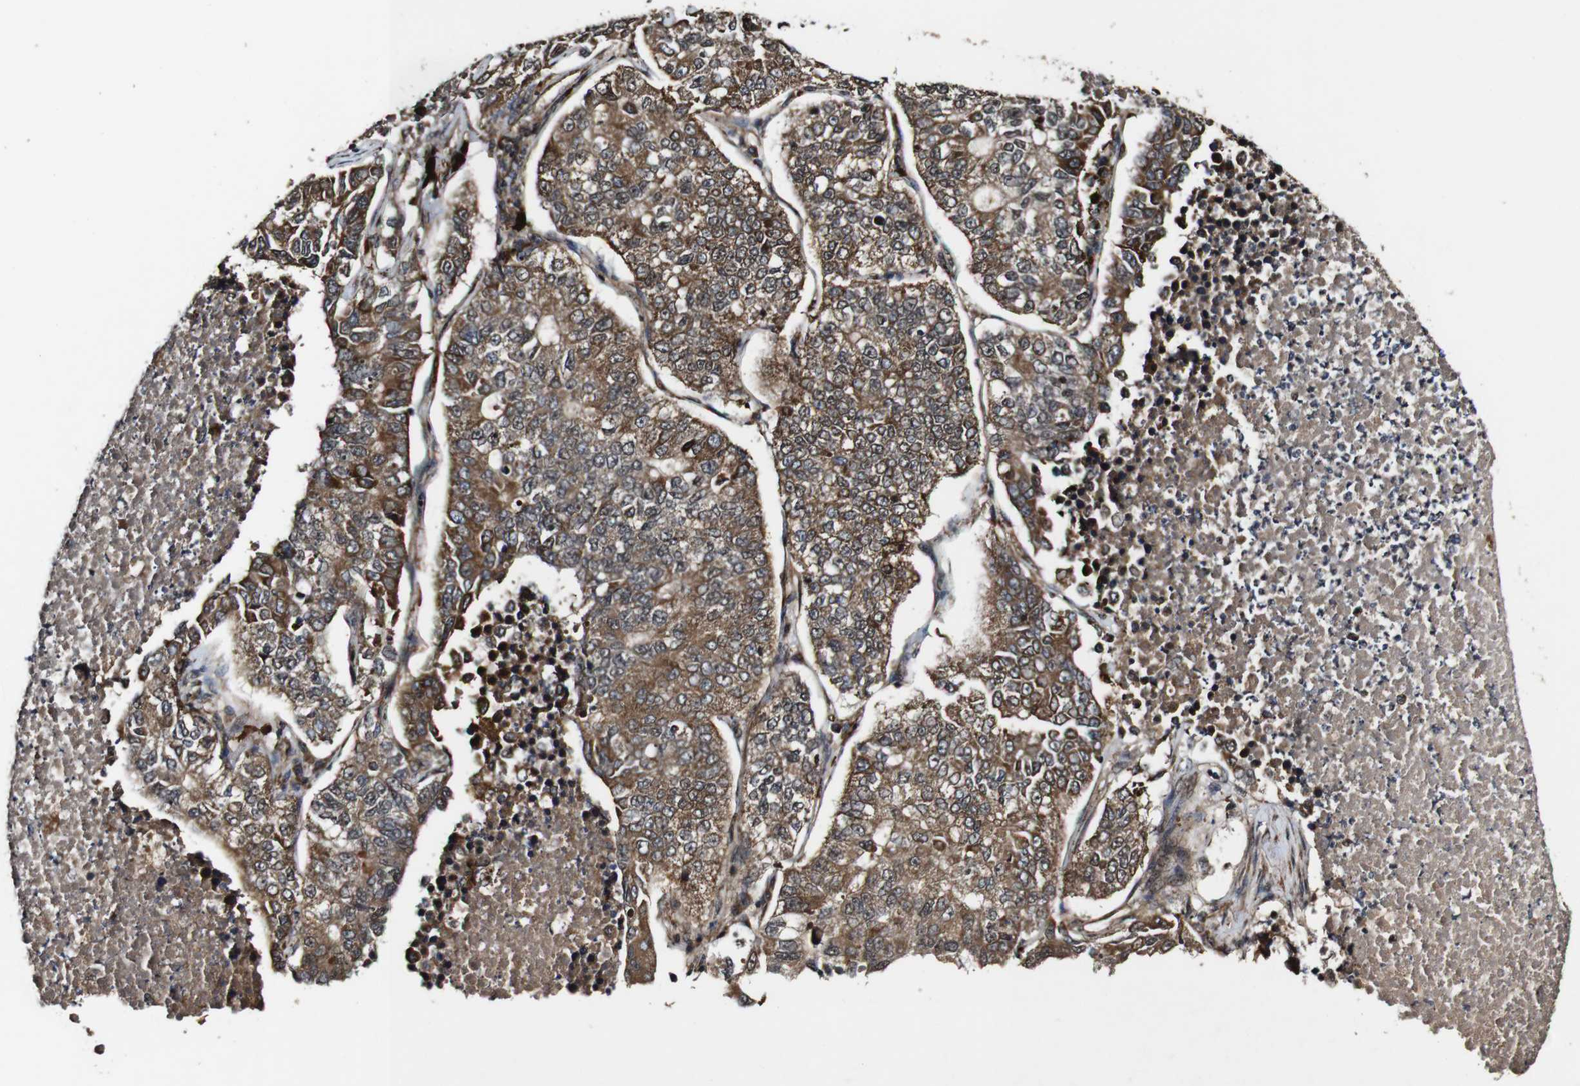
{"staining": {"intensity": "moderate", "quantity": ">75%", "location": "cytoplasmic/membranous"}, "tissue": "lung cancer", "cell_type": "Tumor cells", "image_type": "cancer", "snomed": [{"axis": "morphology", "description": "Adenocarcinoma, NOS"}, {"axis": "topography", "description": "Lung"}], "caption": "A histopathology image of lung cancer stained for a protein demonstrates moderate cytoplasmic/membranous brown staining in tumor cells. Nuclei are stained in blue.", "gene": "BTN3A3", "patient": {"sex": "male", "age": 48}}